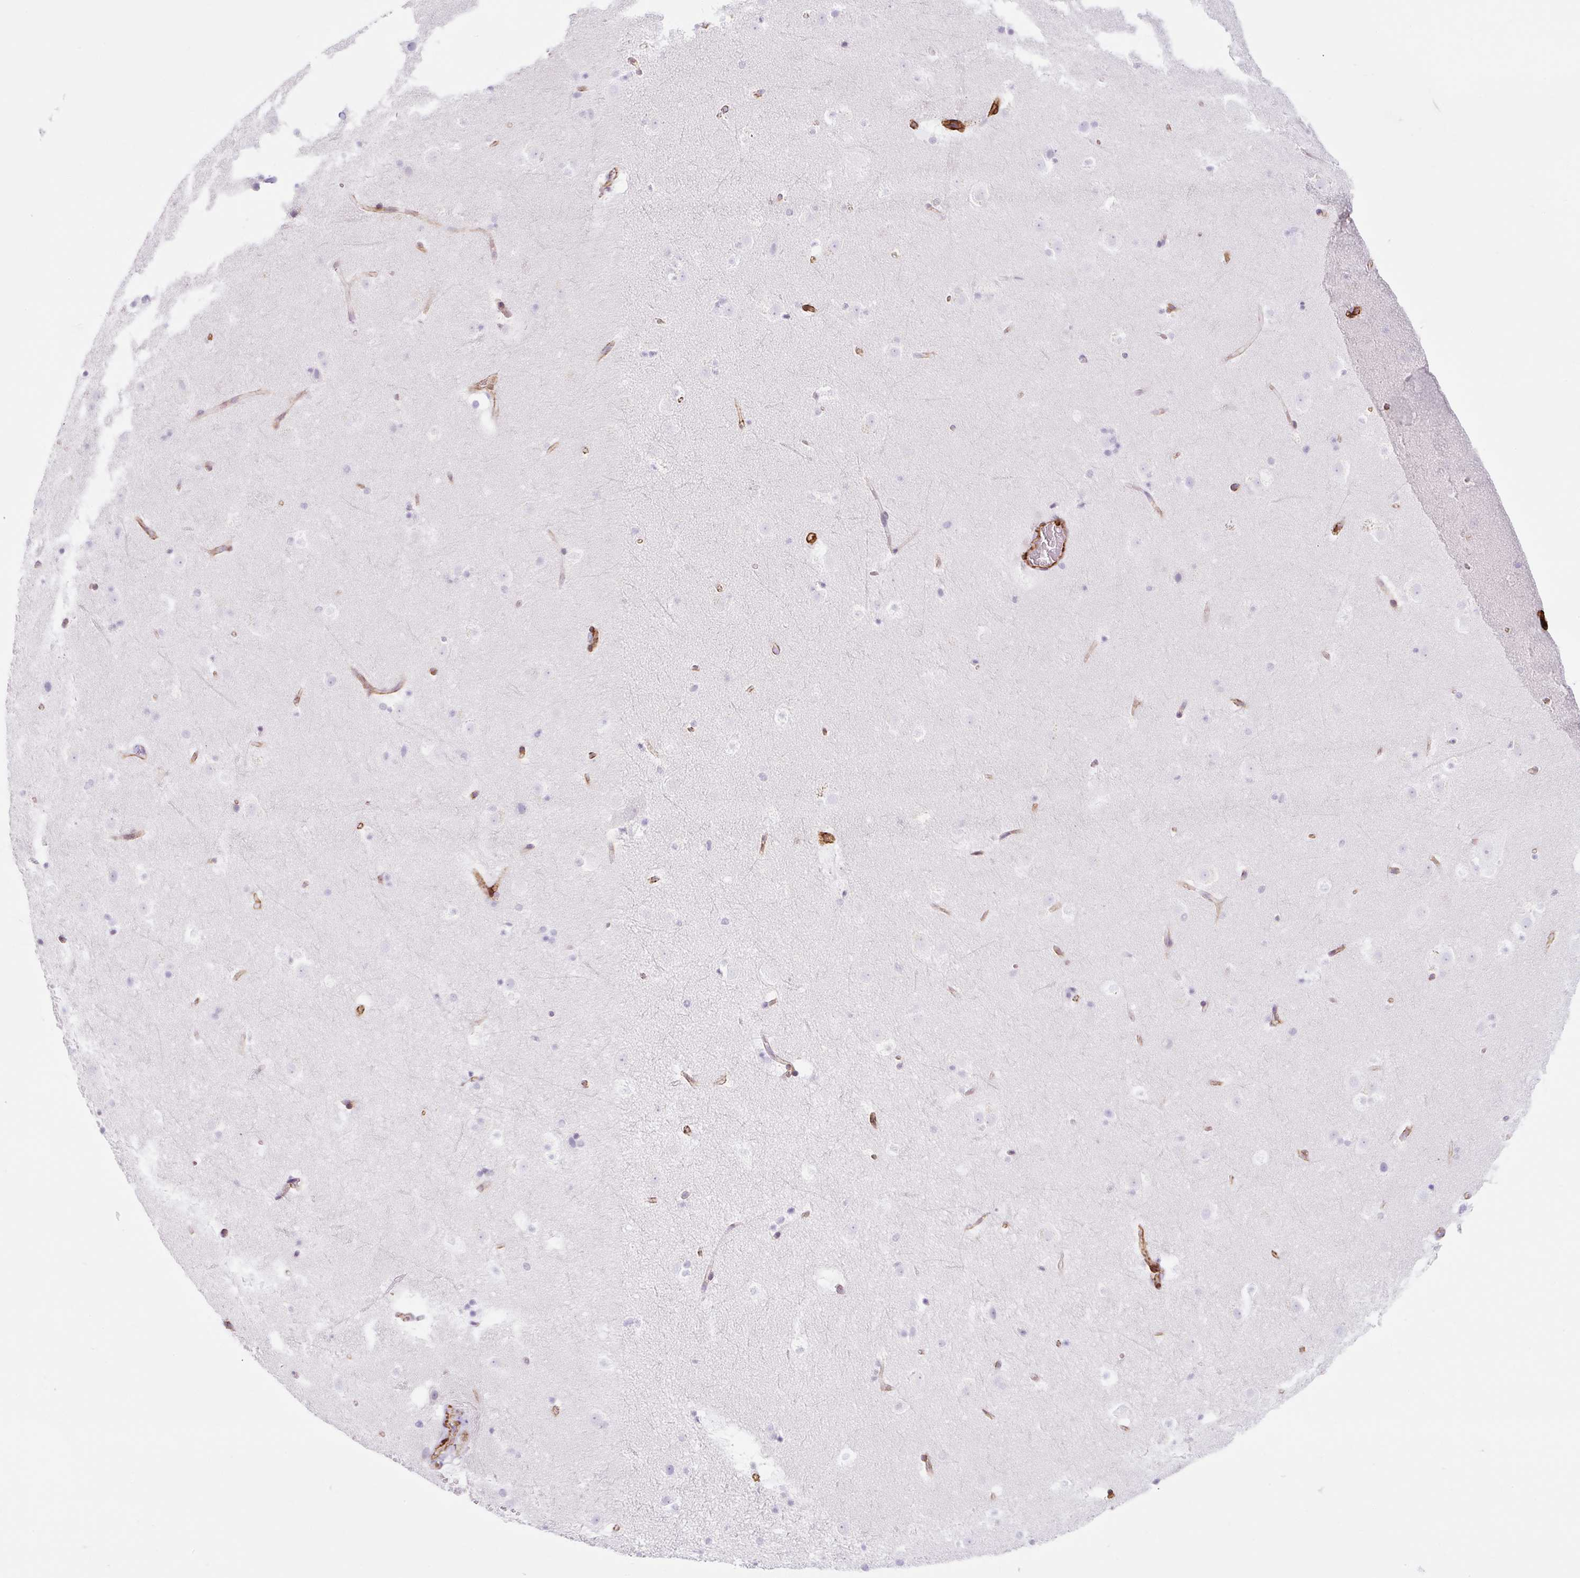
{"staining": {"intensity": "negative", "quantity": "none", "location": "none"}, "tissue": "caudate", "cell_type": "Glial cells", "image_type": "normal", "snomed": [{"axis": "morphology", "description": "Normal tissue, NOS"}, {"axis": "topography", "description": "Lateral ventricle wall"}], "caption": "High magnification brightfield microscopy of benign caudate stained with DAB (3,3'-diaminobenzidine) (brown) and counterstained with hematoxylin (blue): glial cells show no significant staining. (DAB (3,3'-diaminobenzidine) immunohistochemistry (IHC), high magnification).", "gene": "CAVIN3", "patient": {"sex": "male", "age": 37}}